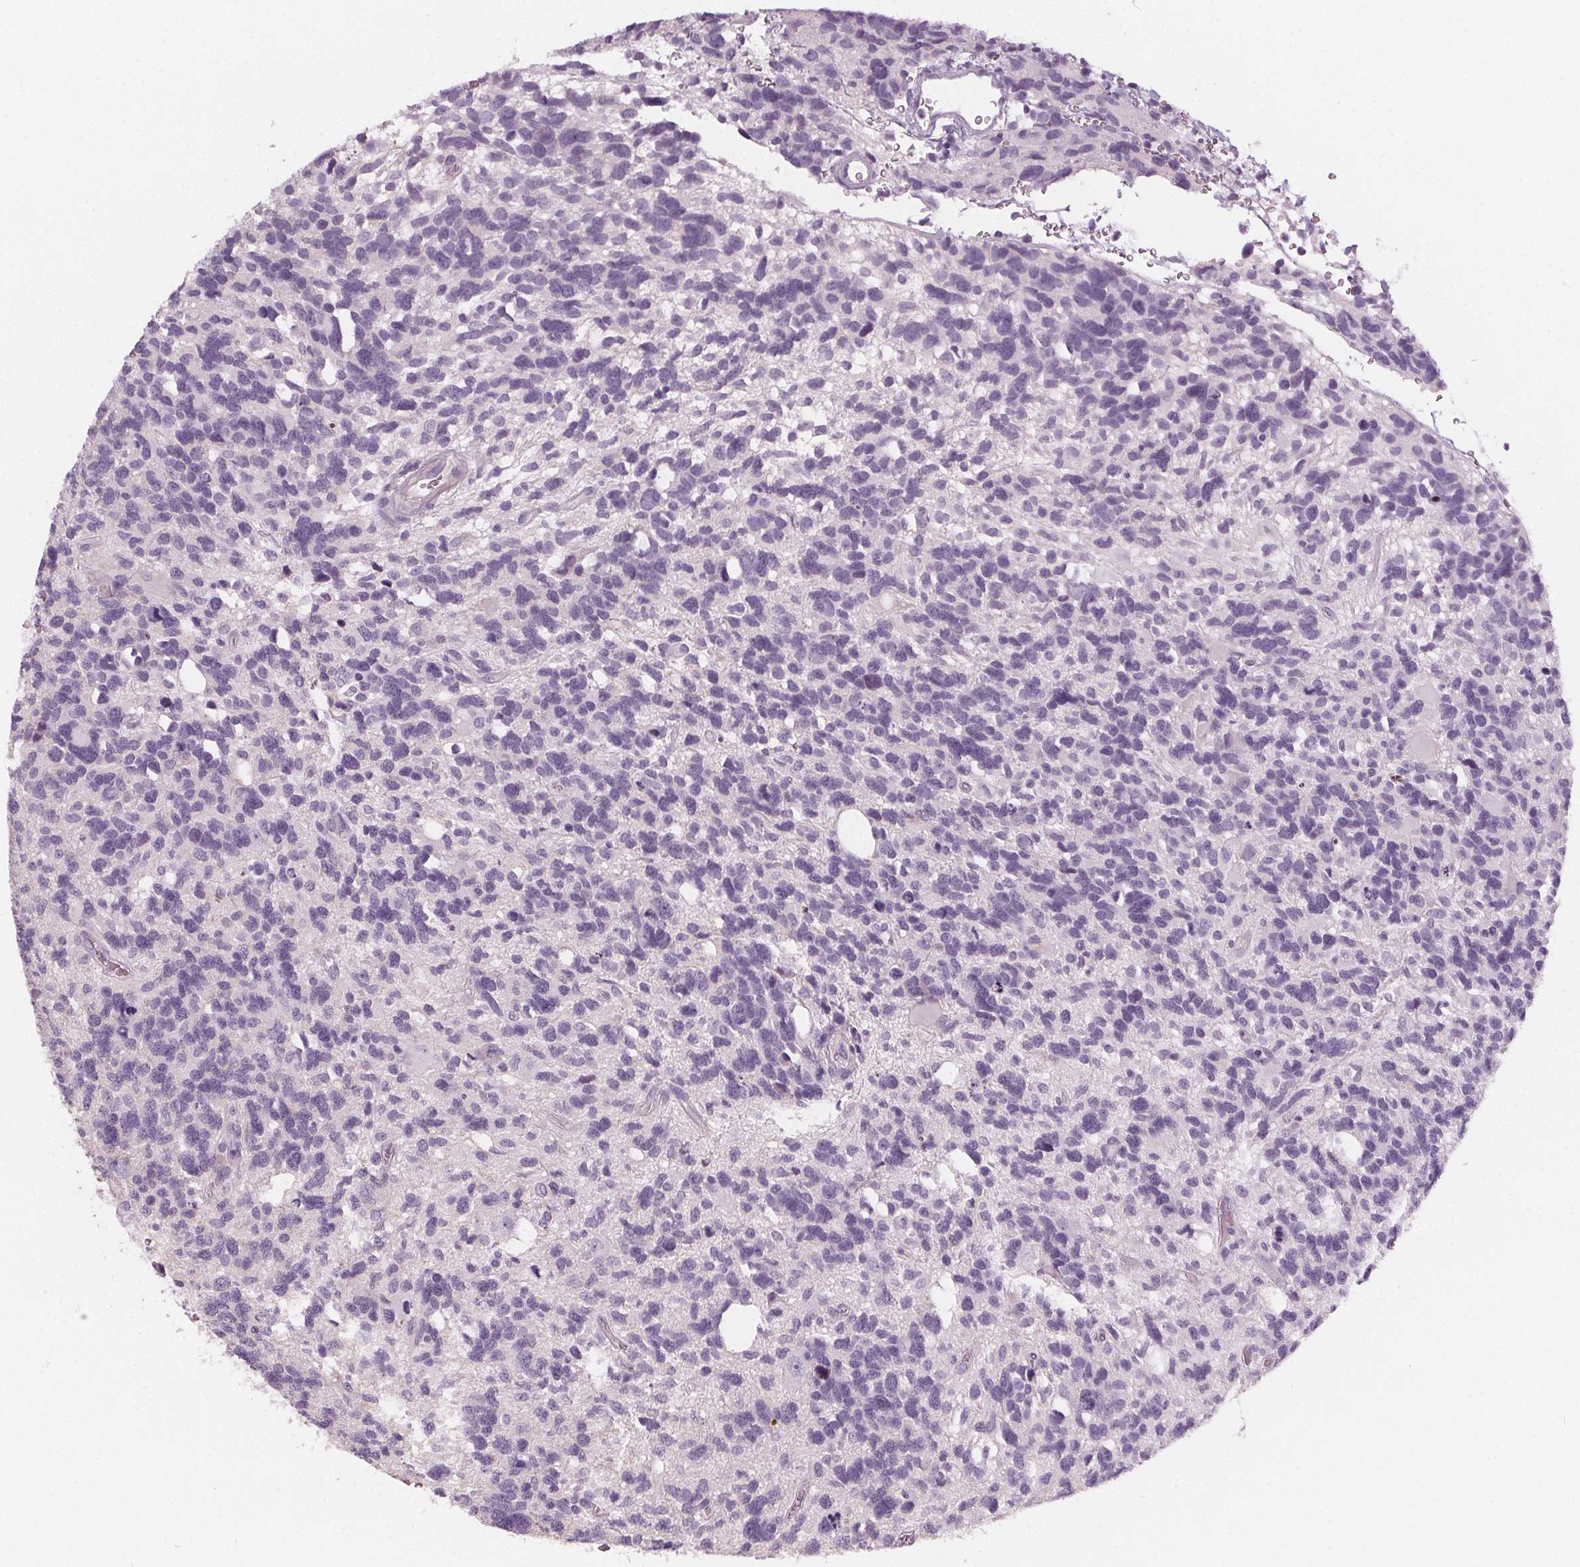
{"staining": {"intensity": "negative", "quantity": "none", "location": "none"}, "tissue": "glioma", "cell_type": "Tumor cells", "image_type": "cancer", "snomed": [{"axis": "morphology", "description": "Glioma, malignant, High grade"}, {"axis": "topography", "description": "Brain"}], "caption": "The IHC micrograph has no significant staining in tumor cells of glioma tissue. The staining is performed using DAB brown chromogen with nuclei counter-stained in using hematoxylin.", "gene": "SLC5A12", "patient": {"sex": "male", "age": 49}}